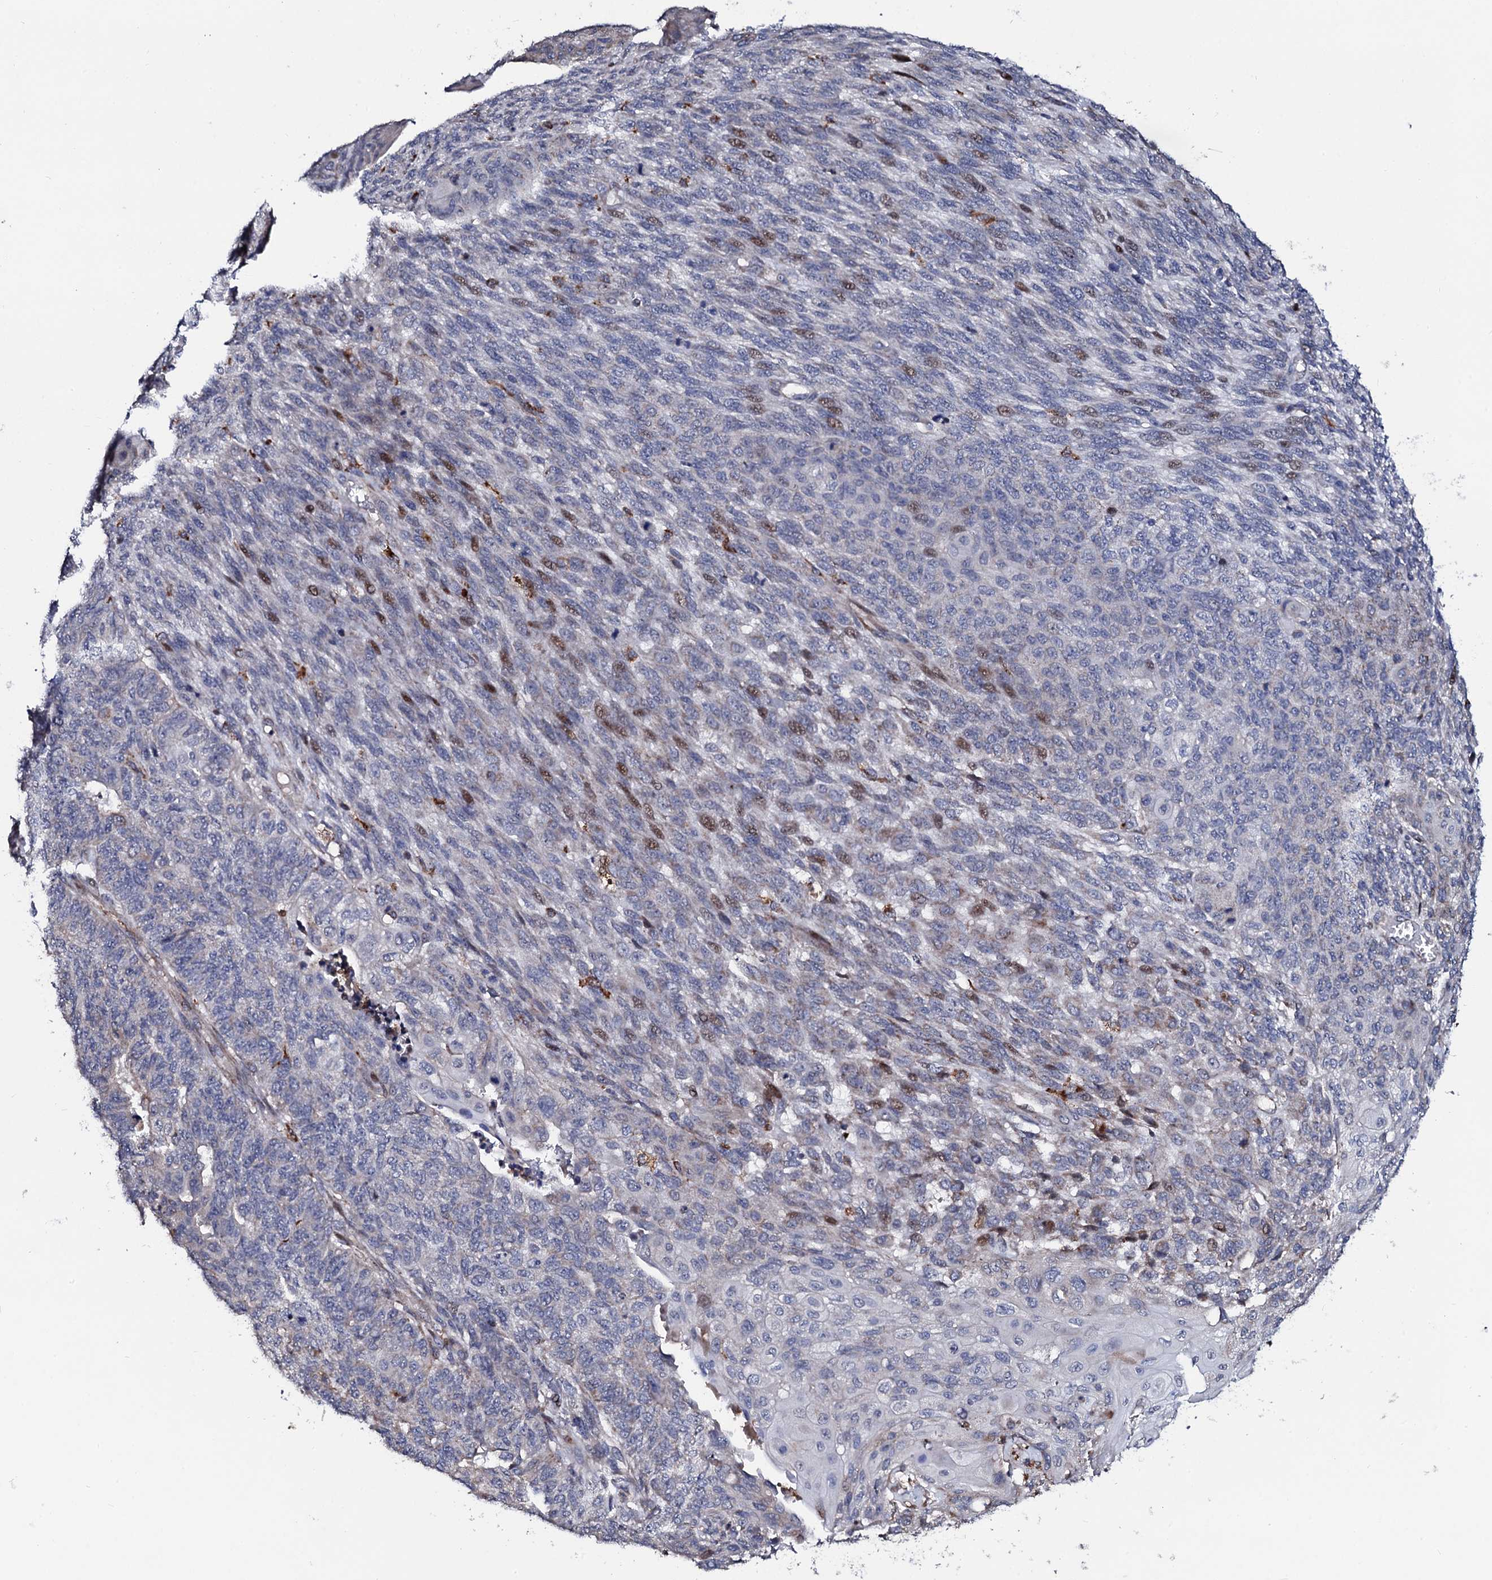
{"staining": {"intensity": "moderate", "quantity": "<25%", "location": "nuclear"}, "tissue": "endometrial cancer", "cell_type": "Tumor cells", "image_type": "cancer", "snomed": [{"axis": "morphology", "description": "Adenocarcinoma, NOS"}, {"axis": "topography", "description": "Endometrium"}], "caption": "The photomicrograph exhibits staining of adenocarcinoma (endometrial), revealing moderate nuclear protein expression (brown color) within tumor cells.", "gene": "TCIRG1", "patient": {"sex": "female", "age": 32}}